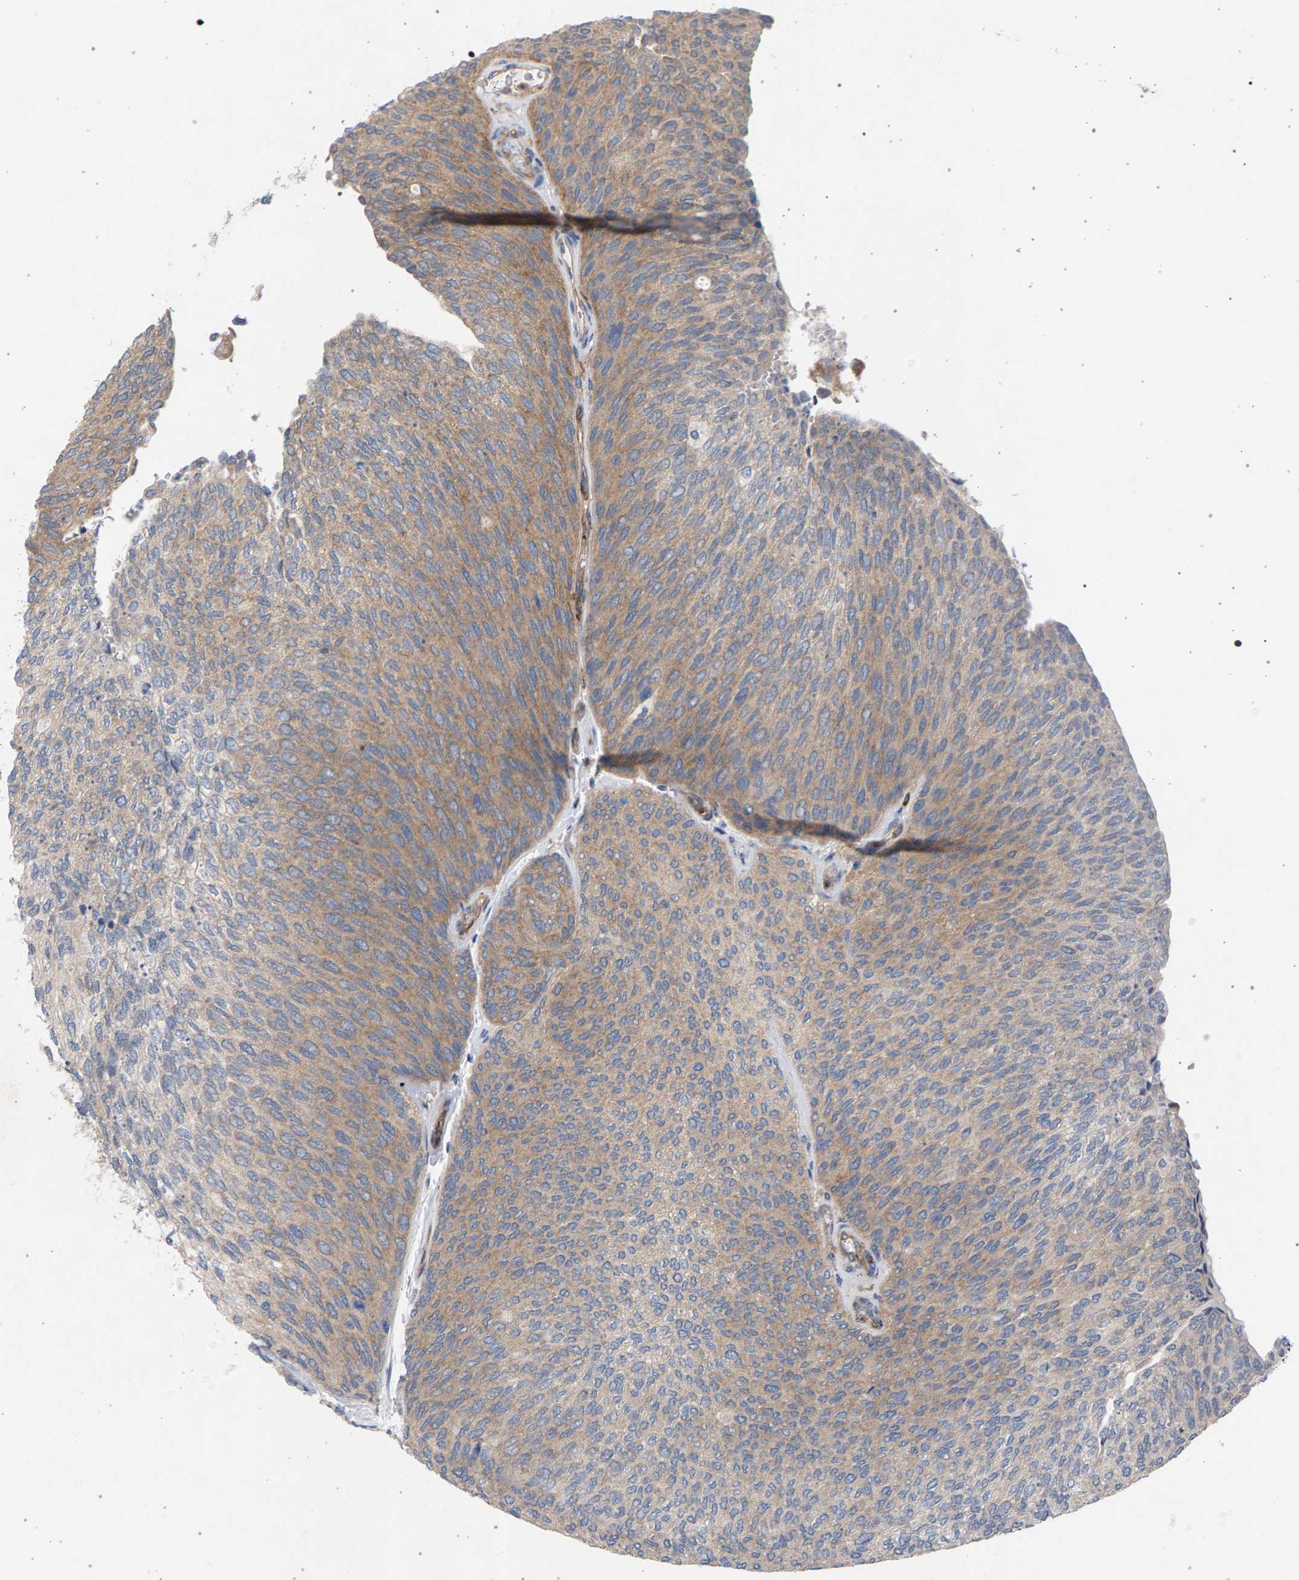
{"staining": {"intensity": "moderate", "quantity": "25%-75%", "location": "cytoplasmic/membranous"}, "tissue": "urothelial cancer", "cell_type": "Tumor cells", "image_type": "cancer", "snomed": [{"axis": "morphology", "description": "Urothelial carcinoma, Low grade"}, {"axis": "topography", "description": "Urinary bladder"}], "caption": "A medium amount of moderate cytoplasmic/membranous expression is present in about 25%-75% of tumor cells in urothelial cancer tissue.", "gene": "MAMDC2", "patient": {"sex": "female", "age": 79}}